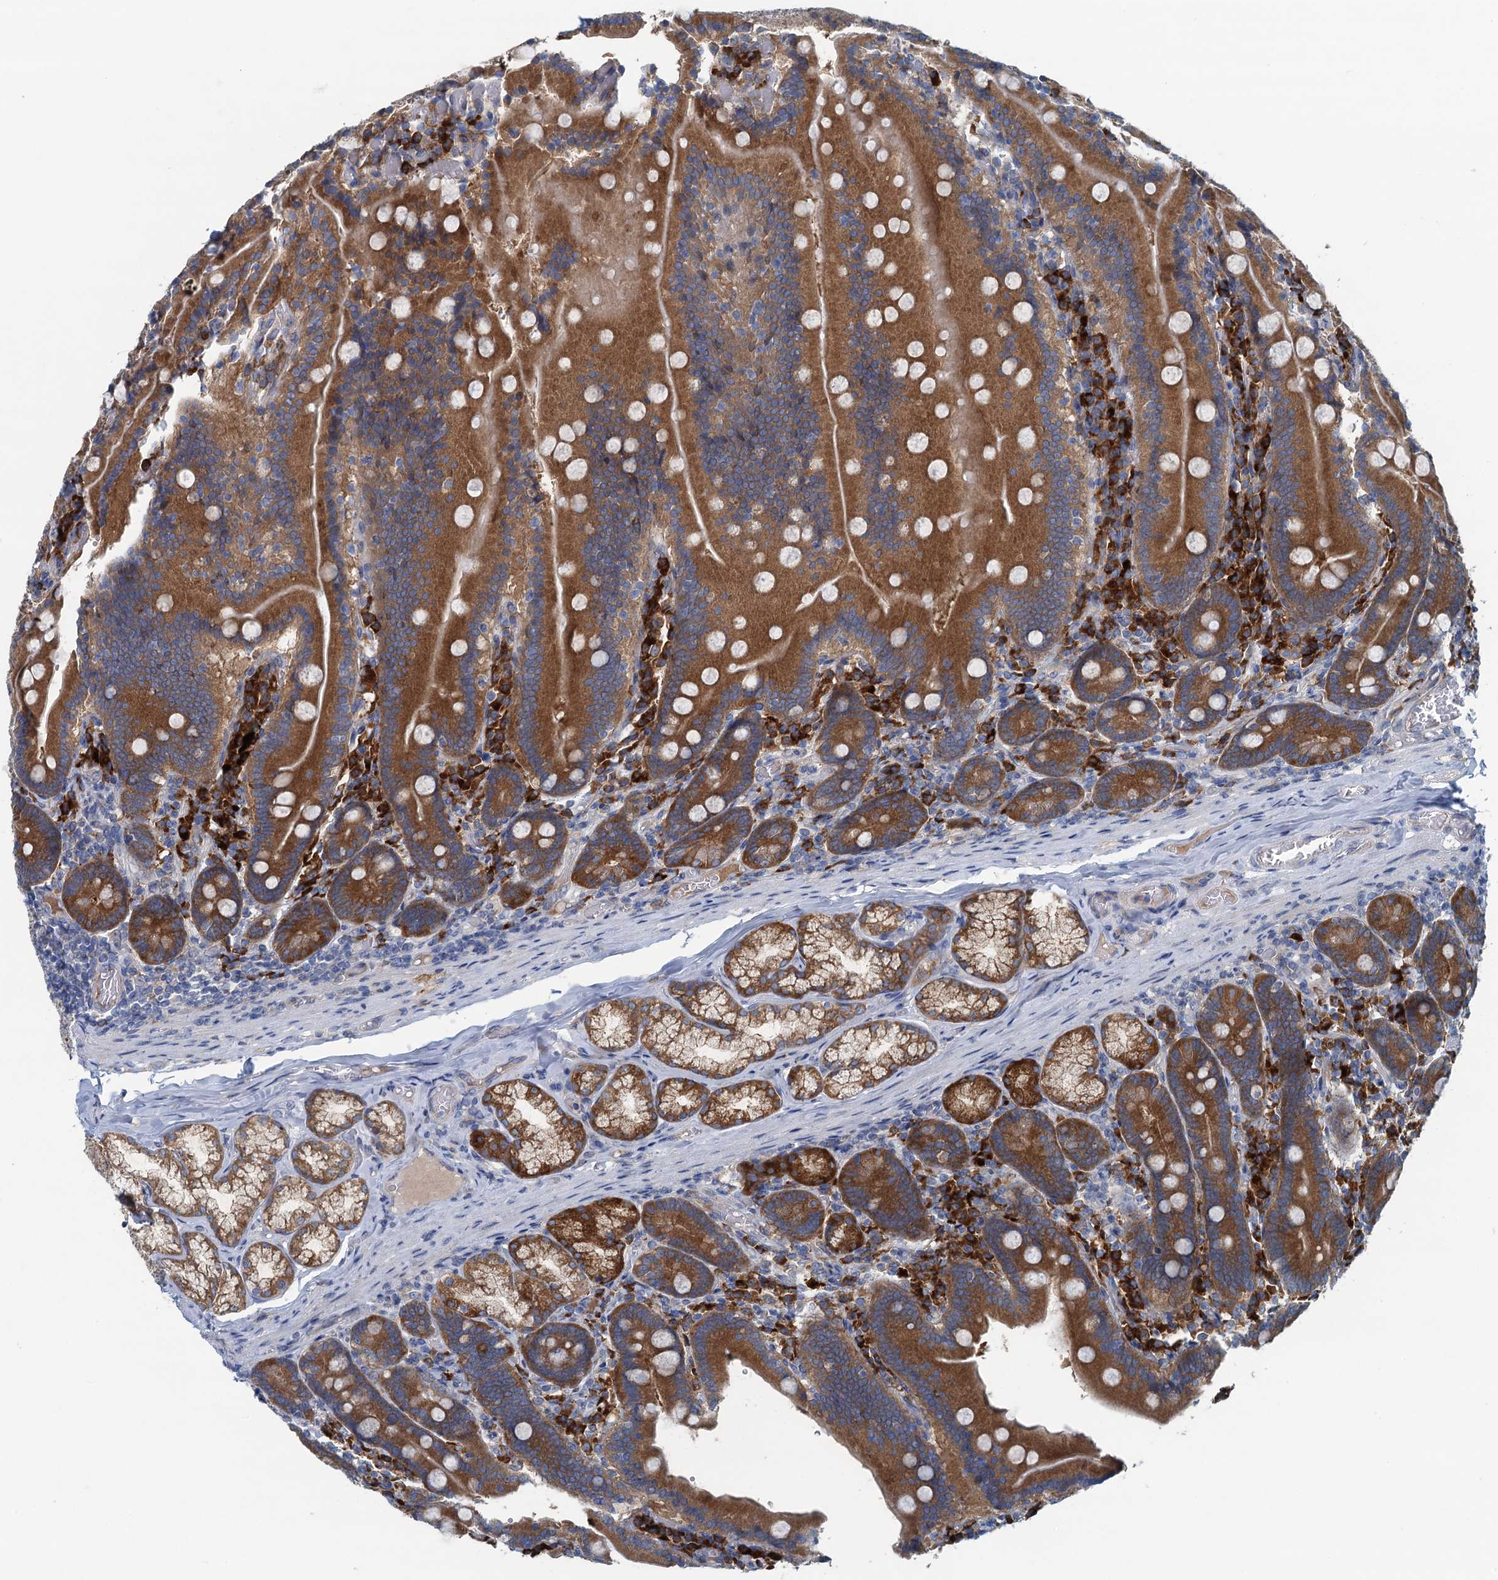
{"staining": {"intensity": "strong", "quantity": ">75%", "location": "cytoplasmic/membranous"}, "tissue": "duodenum", "cell_type": "Glandular cells", "image_type": "normal", "snomed": [{"axis": "morphology", "description": "Normal tissue, NOS"}, {"axis": "topography", "description": "Duodenum"}], "caption": "Benign duodenum reveals strong cytoplasmic/membranous staining in approximately >75% of glandular cells.", "gene": "MYDGF", "patient": {"sex": "female", "age": 62}}